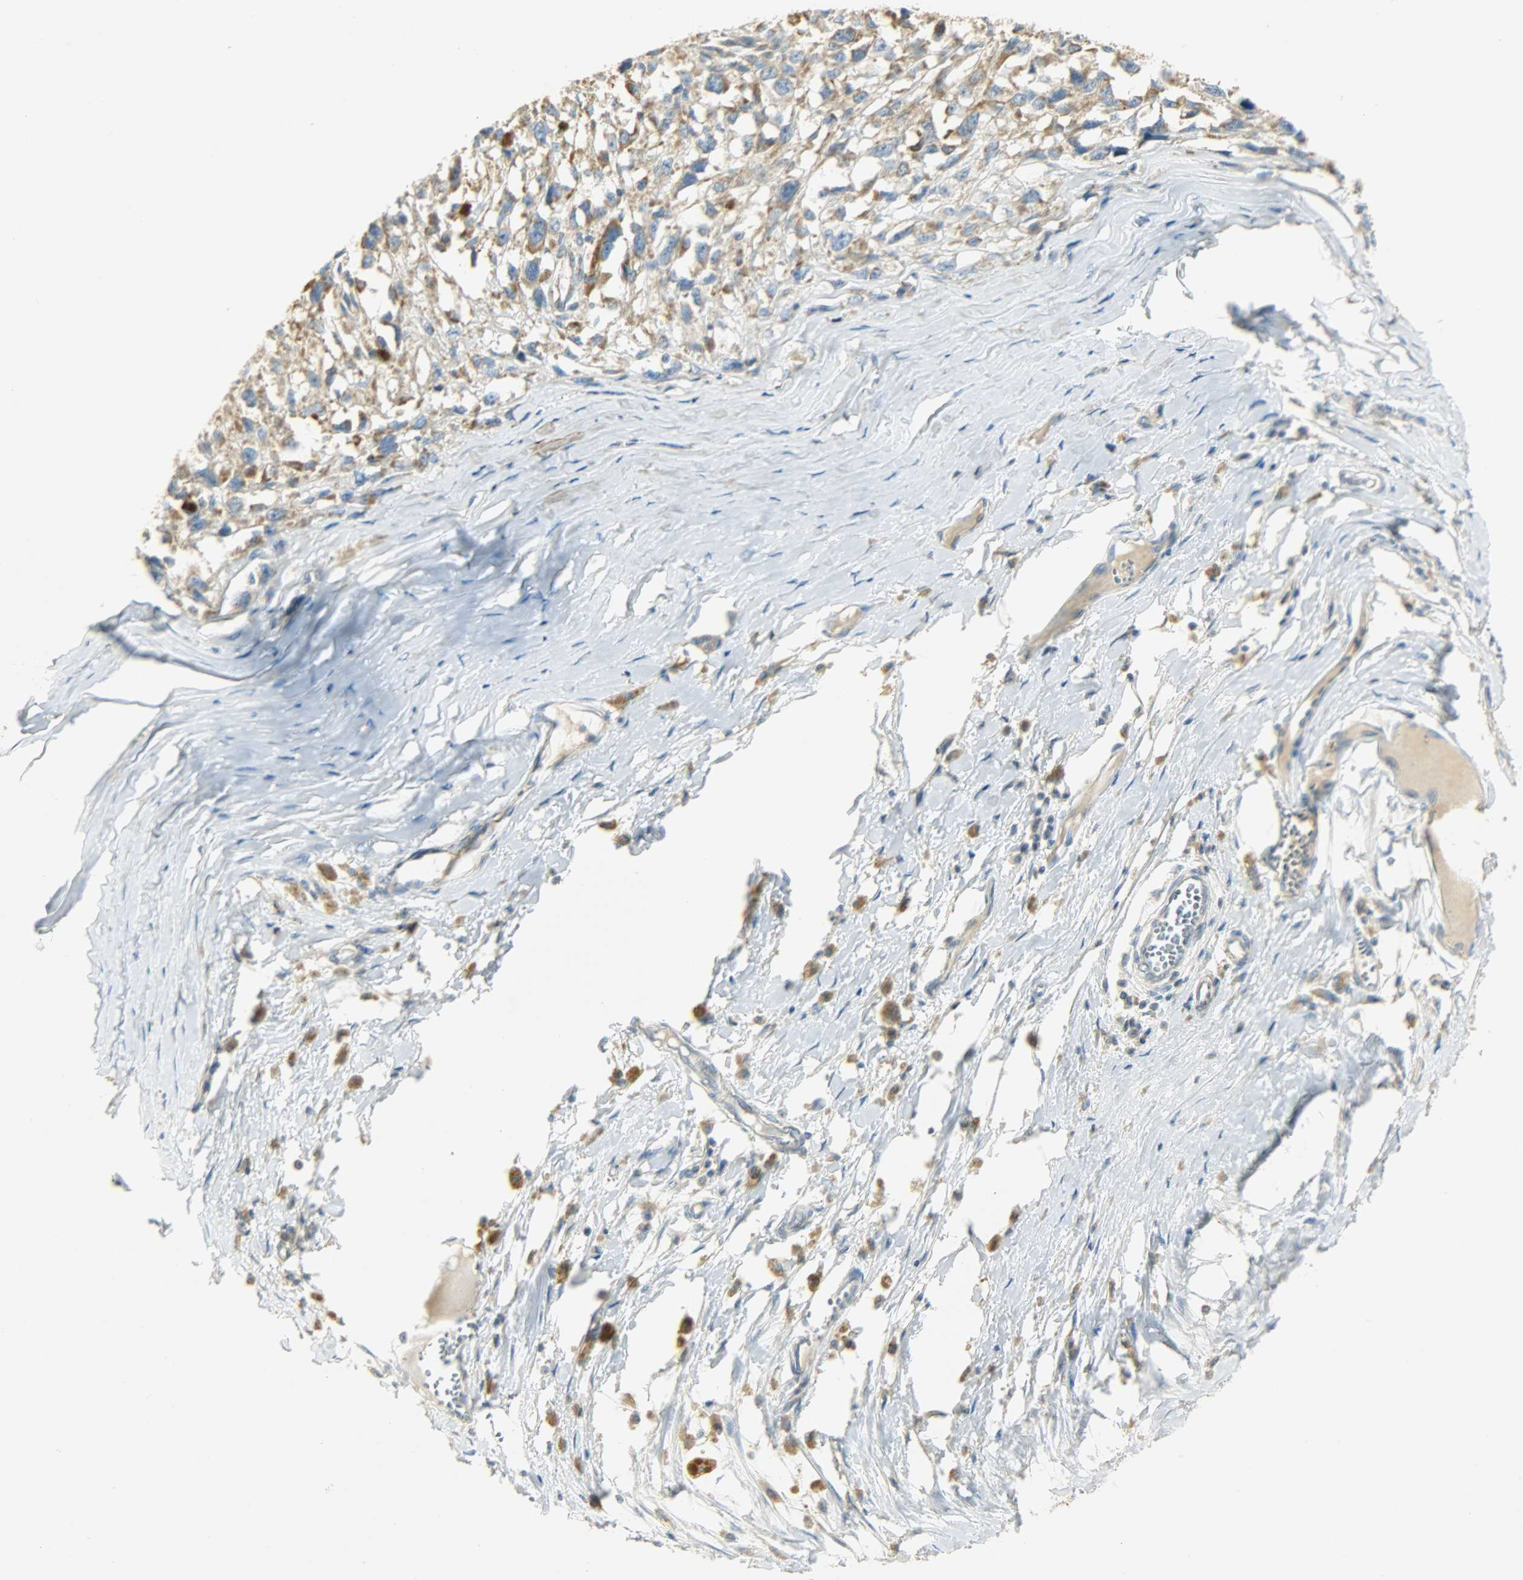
{"staining": {"intensity": "moderate", "quantity": ">75%", "location": "cytoplasmic/membranous"}, "tissue": "melanoma", "cell_type": "Tumor cells", "image_type": "cancer", "snomed": [{"axis": "morphology", "description": "Malignant melanoma, Metastatic site"}, {"axis": "topography", "description": "Lymph node"}], "caption": "Immunohistochemical staining of malignant melanoma (metastatic site) exhibits medium levels of moderate cytoplasmic/membranous protein staining in approximately >75% of tumor cells. The staining is performed using DAB (3,3'-diaminobenzidine) brown chromogen to label protein expression. The nuclei are counter-stained blue using hematoxylin.", "gene": "NNT", "patient": {"sex": "male", "age": 59}}